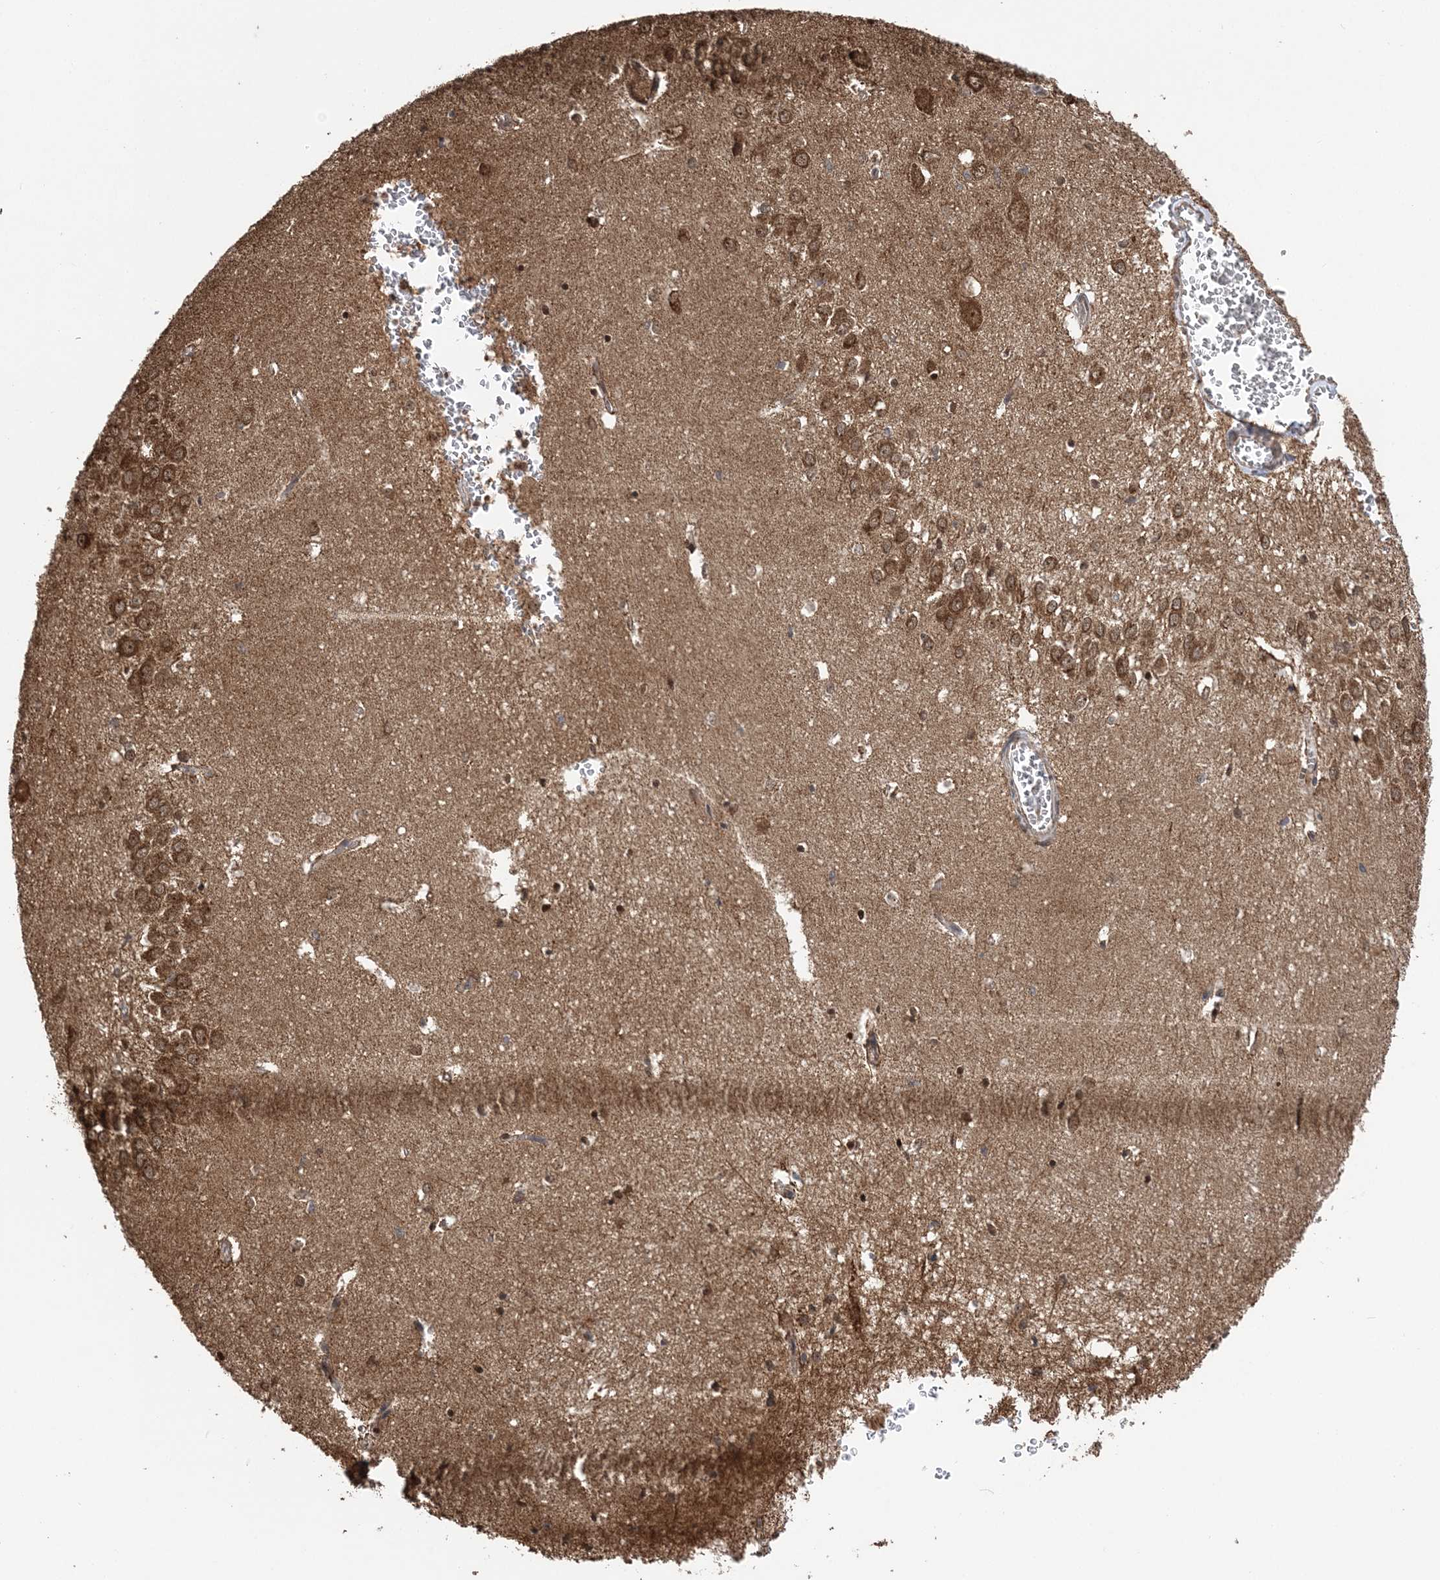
{"staining": {"intensity": "moderate", "quantity": ">75%", "location": "cytoplasmic/membranous"}, "tissue": "hippocampus", "cell_type": "Glial cells", "image_type": "normal", "snomed": [{"axis": "morphology", "description": "Normal tissue, NOS"}, {"axis": "topography", "description": "Hippocampus"}], "caption": "This is an image of immunohistochemistry (IHC) staining of unremarkable hippocampus, which shows moderate positivity in the cytoplasmic/membranous of glial cells.", "gene": "PCBP1", "patient": {"sex": "female", "age": 64}}